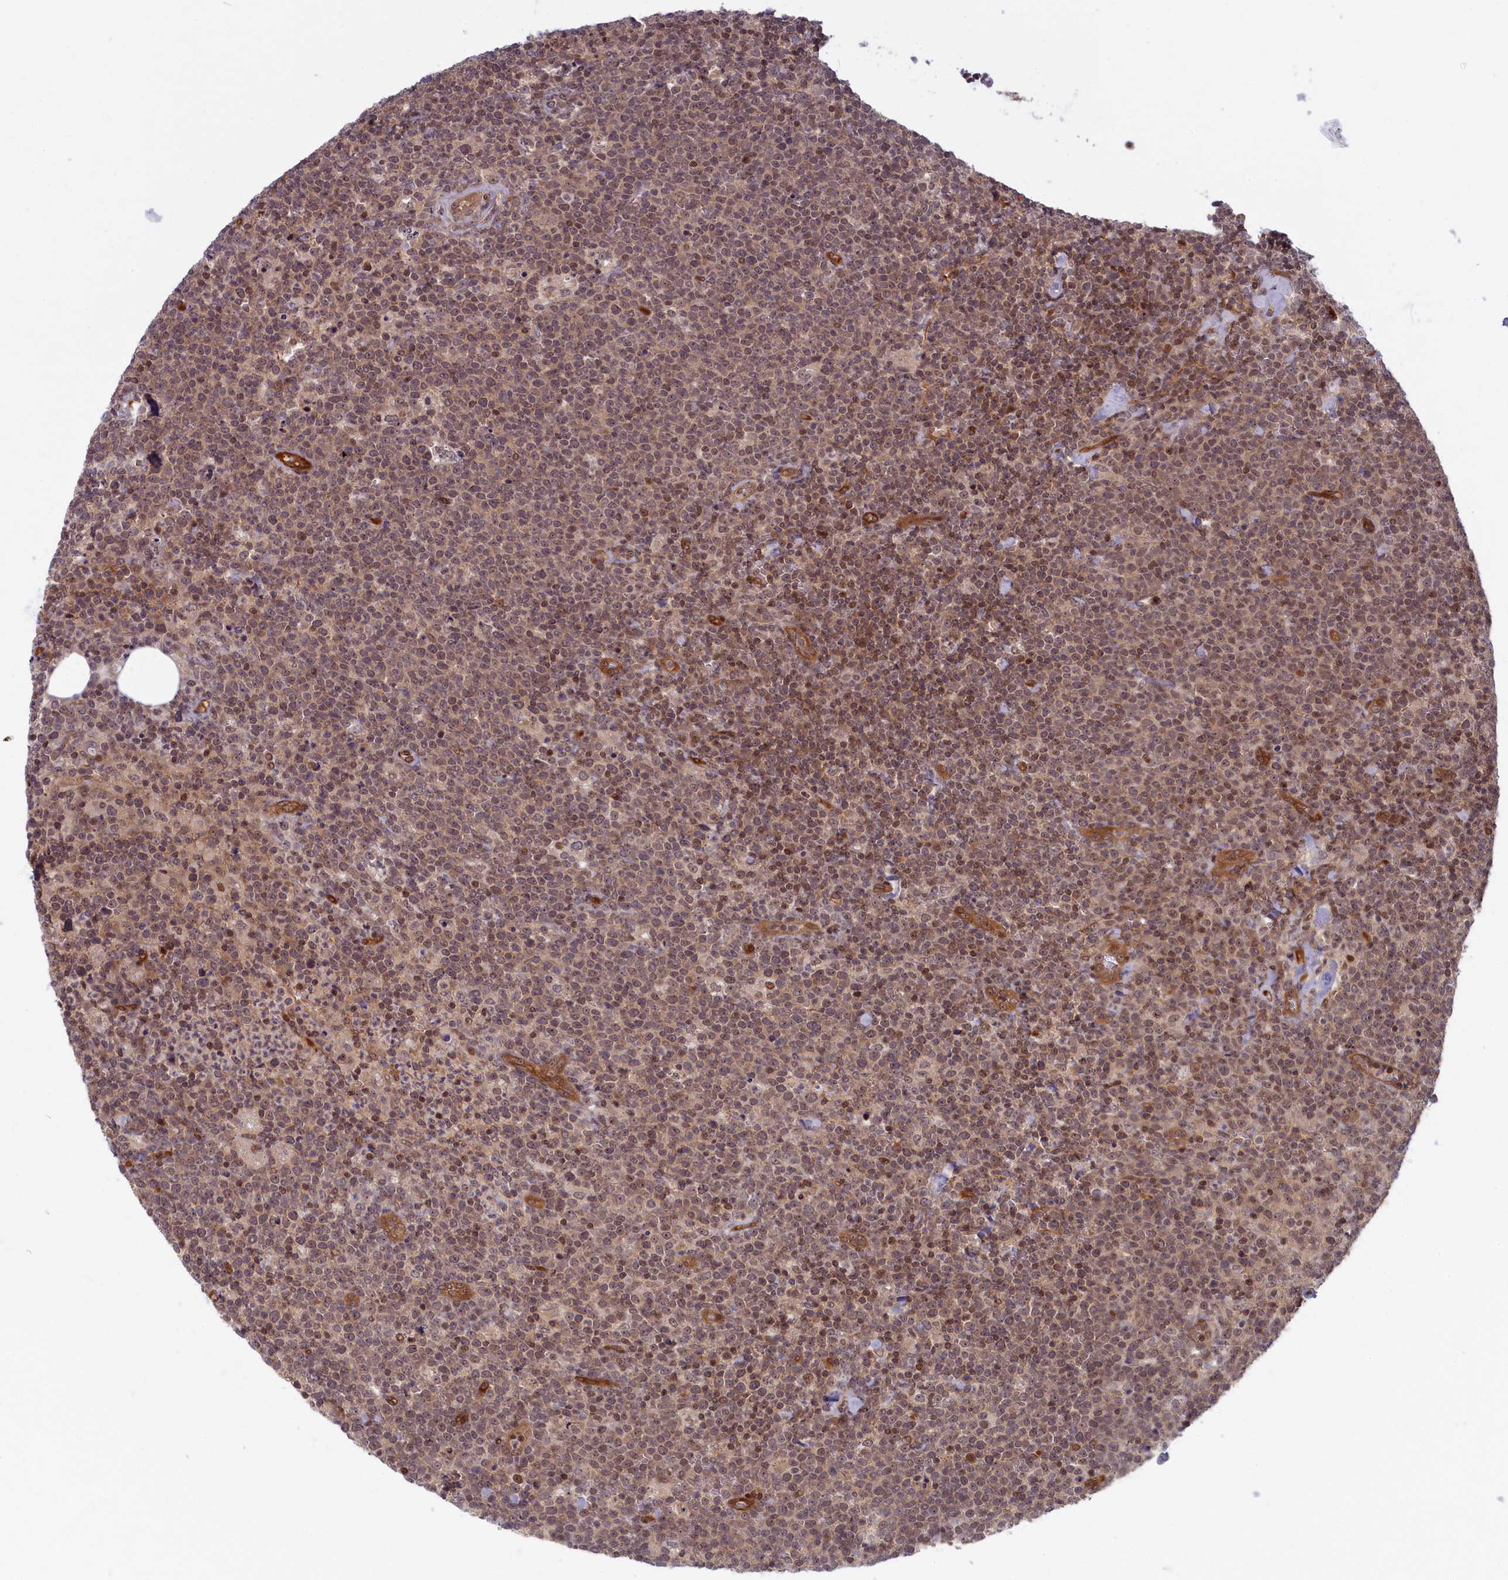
{"staining": {"intensity": "weak", "quantity": ">75%", "location": "cytoplasmic/membranous,nuclear"}, "tissue": "lymphoma", "cell_type": "Tumor cells", "image_type": "cancer", "snomed": [{"axis": "morphology", "description": "Malignant lymphoma, non-Hodgkin's type, High grade"}, {"axis": "topography", "description": "Lymph node"}], "caption": "This is a photomicrograph of IHC staining of high-grade malignant lymphoma, non-Hodgkin's type, which shows weak positivity in the cytoplasmic/membranous and nuclear of tumor cells.", "gene": "SNRK", "patient": {"sex": "male", "age": 61}}